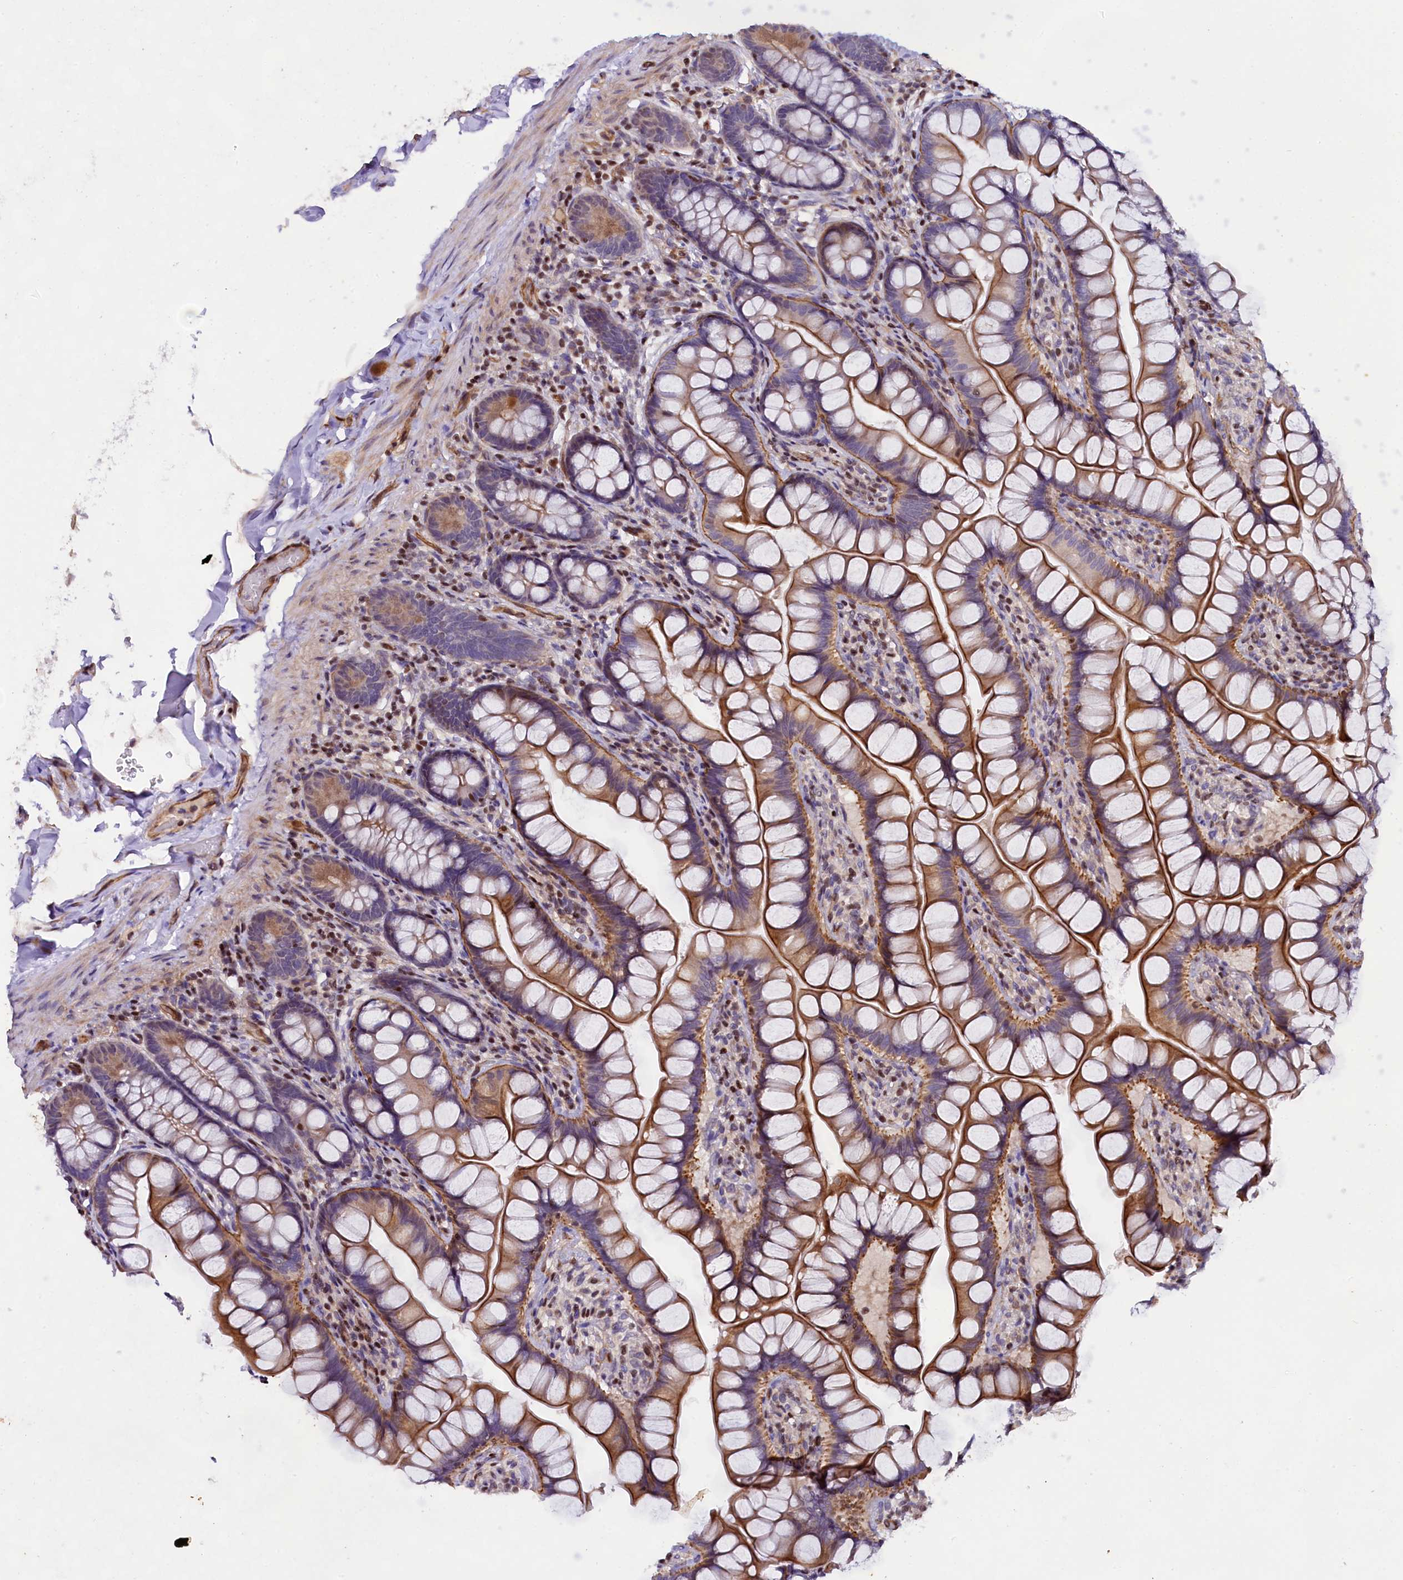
{"staining": {"intensity": "moderate", "quantity": "25%-75%", "location": "cytoplasmic/membranous"}, "tissue": "small intestine", "cell_type": "Glandular cells", "image_type": "normal", "snomed": [{"axis": "morphology", "description": "Normal tissue, NOS"}, {"axis": "topography", "description": "Small intestine"}], "caption": "Immunohistochemistry photomicrograph of normal small intestine: human small intestine stained using immunohistochemistry demonstrates medium levels of moderate protein expression localized specifically in the cytoplasmic/membranous of glandular cells, appearing as a cytoplasmic/membranous brown color.", "gene": "SP4", "patient": {"sex": "male", "age": 70}}